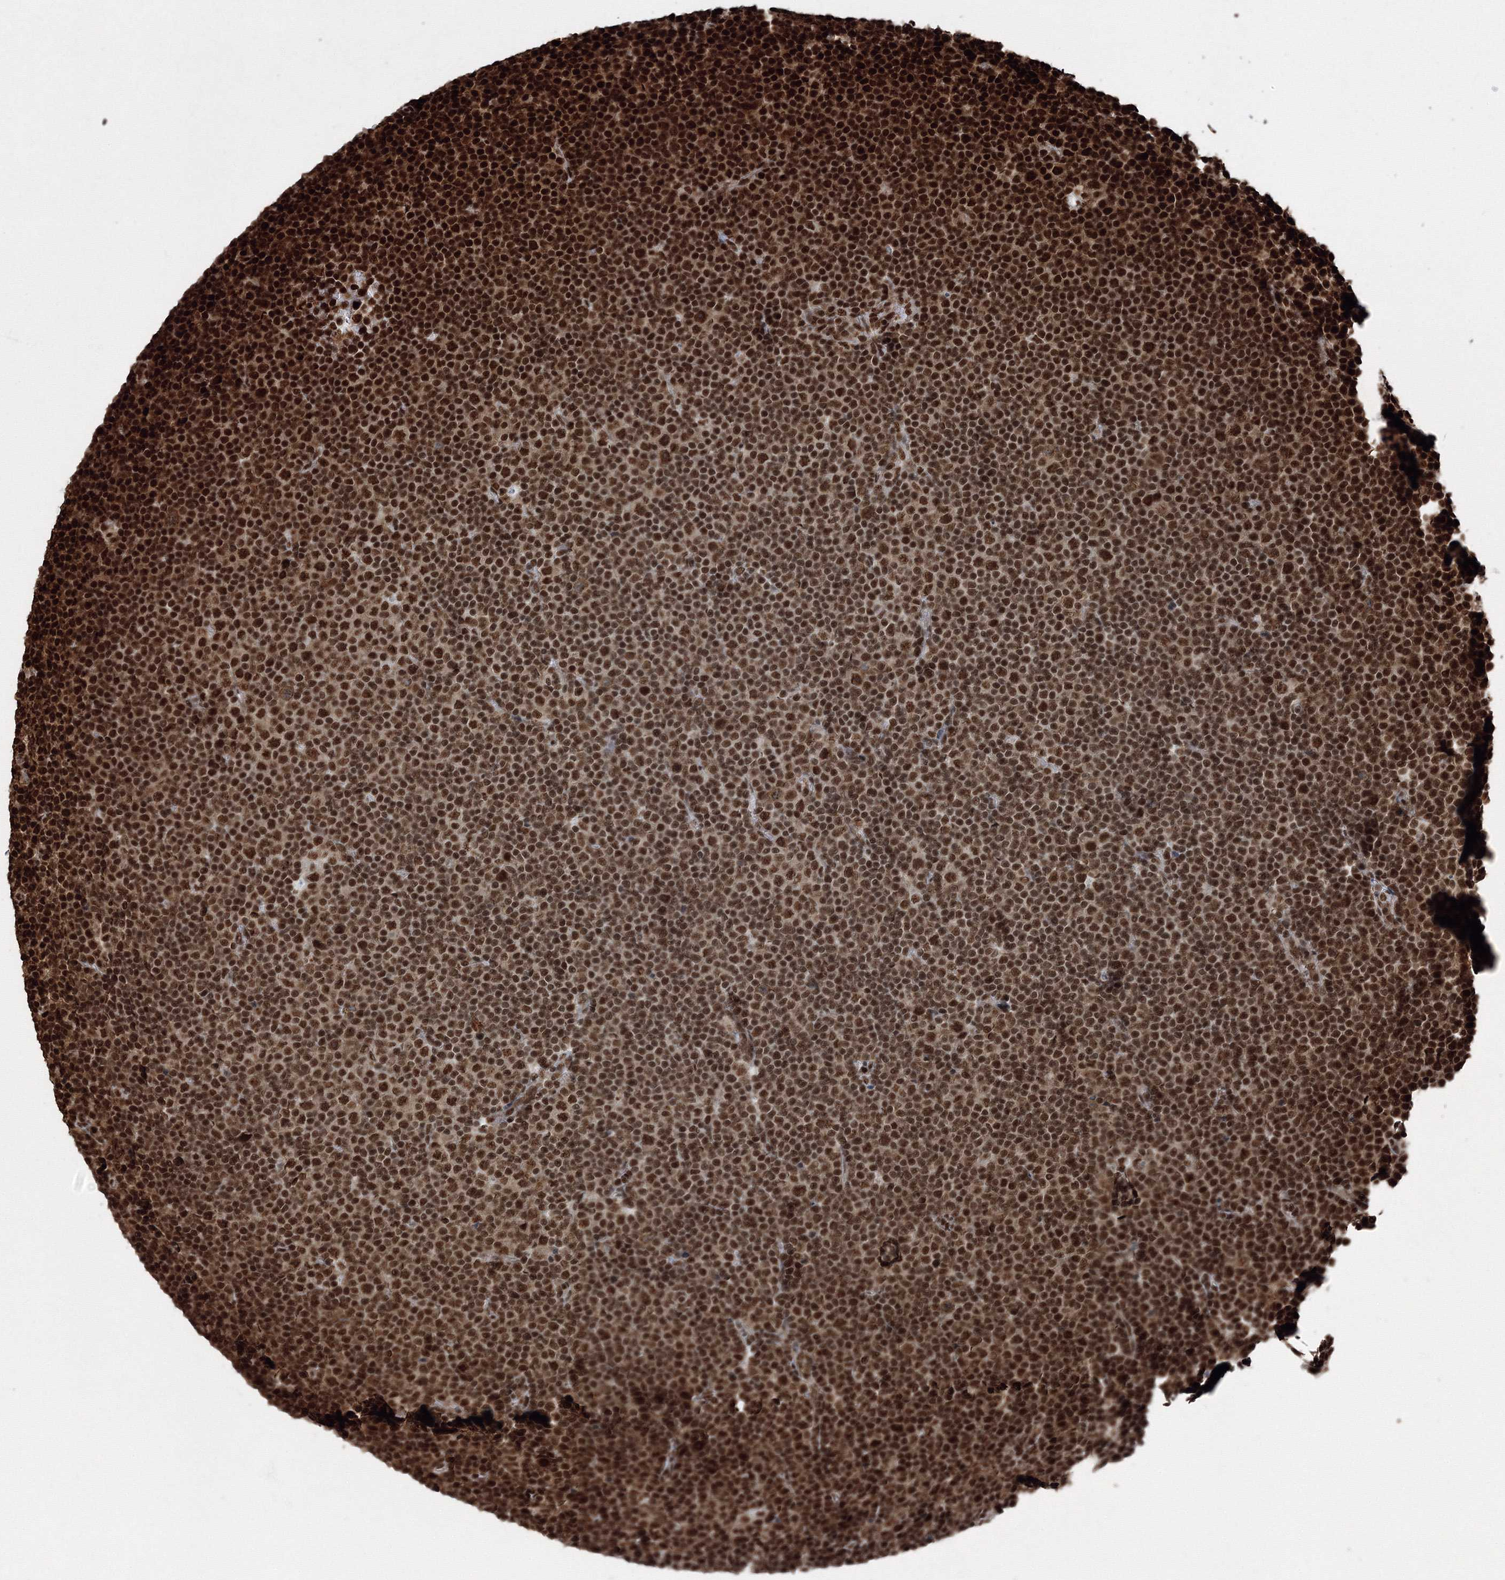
{"staining": {"intensity": "strong", "quantity": ">75%", "location": "nuclear"}, "tissue": "lymphoma", "cell_type": "Tumor cells", "image_type": "cancer", "snomed": [{"axis": "morphology", "description": "Malignant lymphoma, non-Hodgkin's type, Low grade"}, {"axis": "topography", "description": "Lymph node"}], "caption": "Human low-grade malignant lymphoma, non-Hodgkin's type stained for a protein (brown) reveals strong nuclear positive staining in about >75% of tumor cells.", "gene": "SNRPC", "patient": {"sex": "female", "age": 67}}